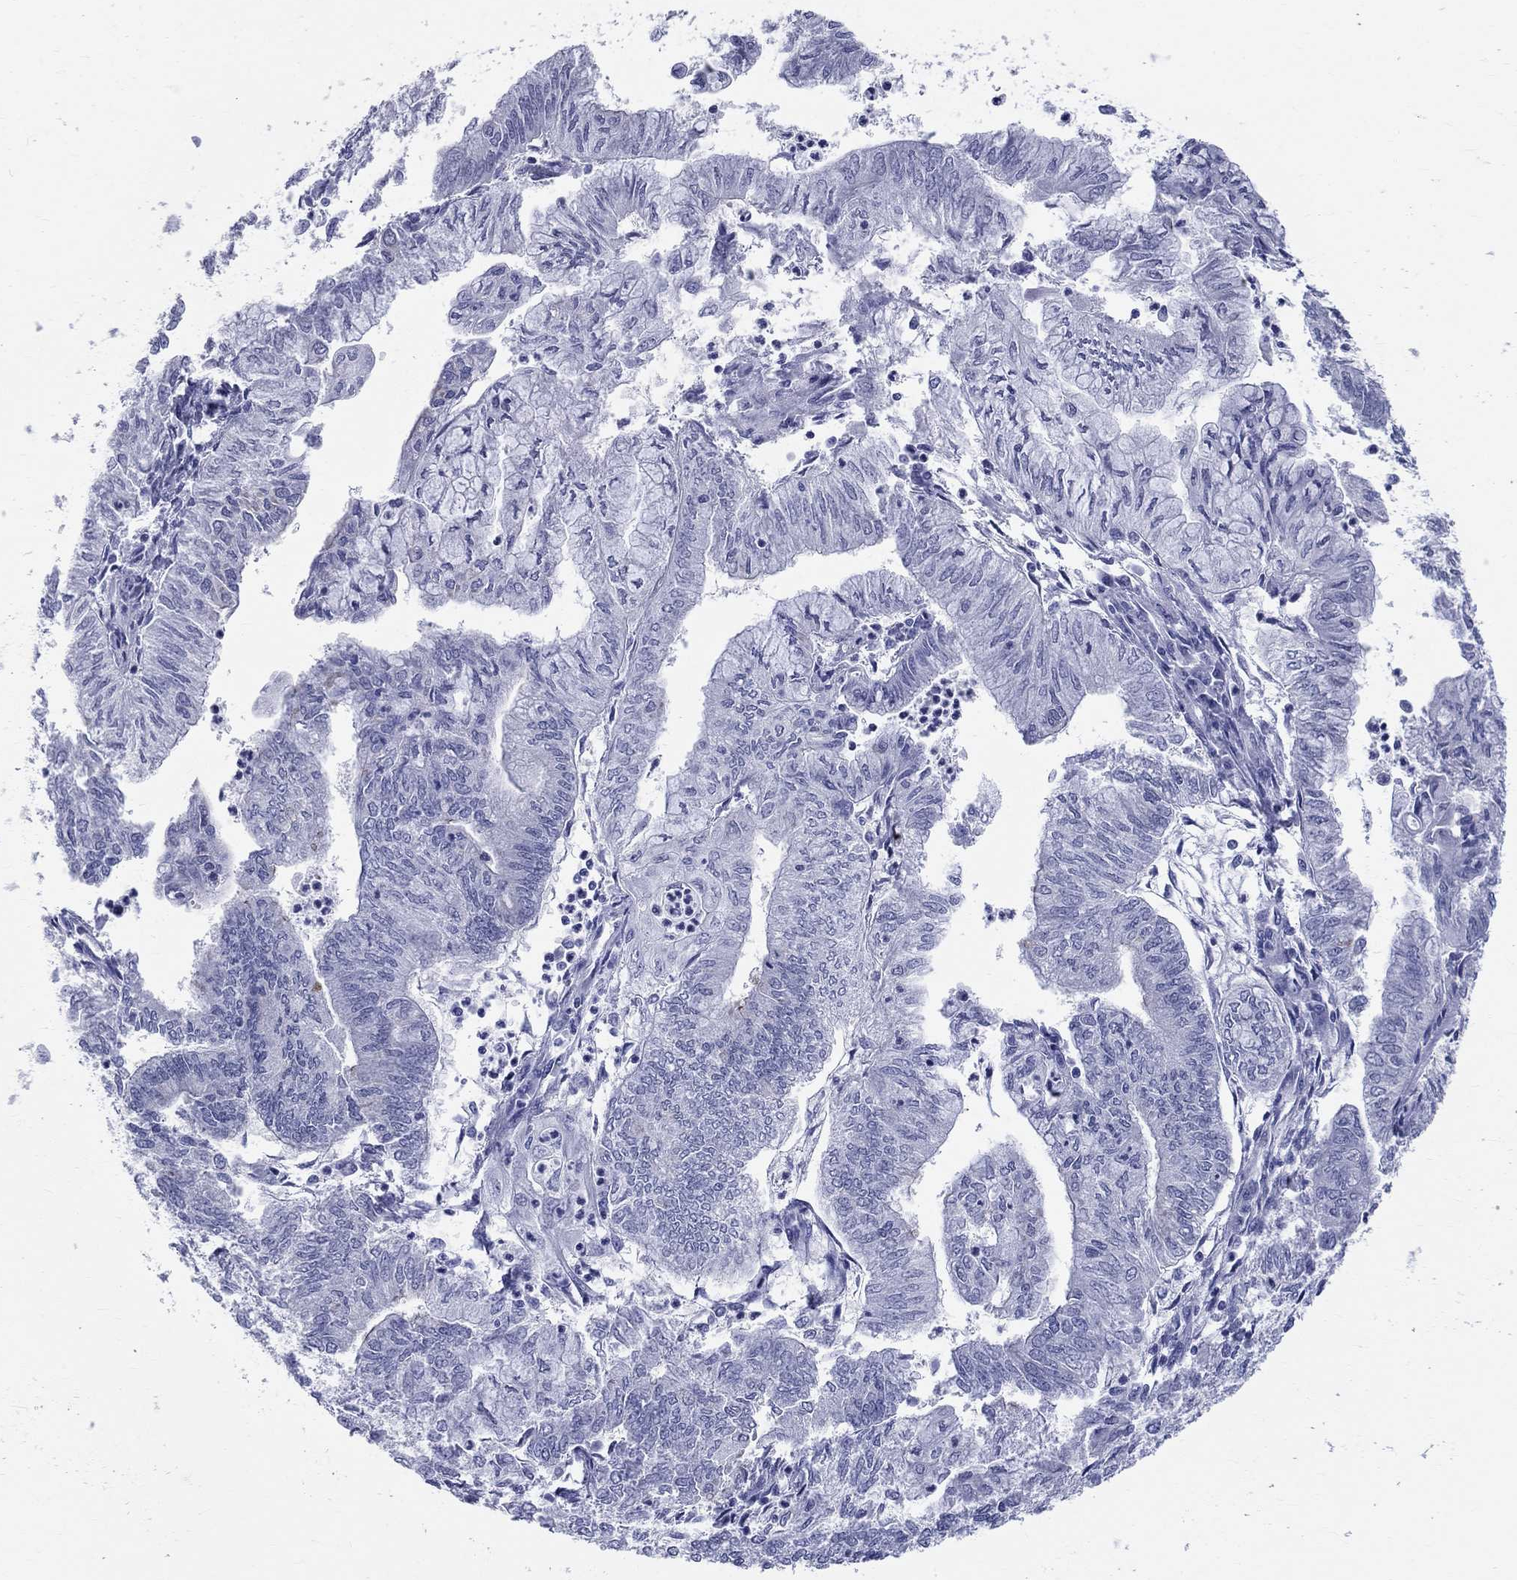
{"staining": {"intensity": "negative", "quantity": "none", "location": "none"}, "tissue": "endometrial cancer", "cell_type": "Tumor cells", "image_type": "cancer", "snomed": [{"axis": "morphology", "description": "Adenocarcinoma, NOS"}, {"axis": "topography", "description": "Endometrium"}], "caption": "Endometrial cancer stained for a protein using immunohistochemistry (IHC) exhibits no expression tumor cells.", "gene": "CEP43", "patient": {"sex": "female", "age": 59}}